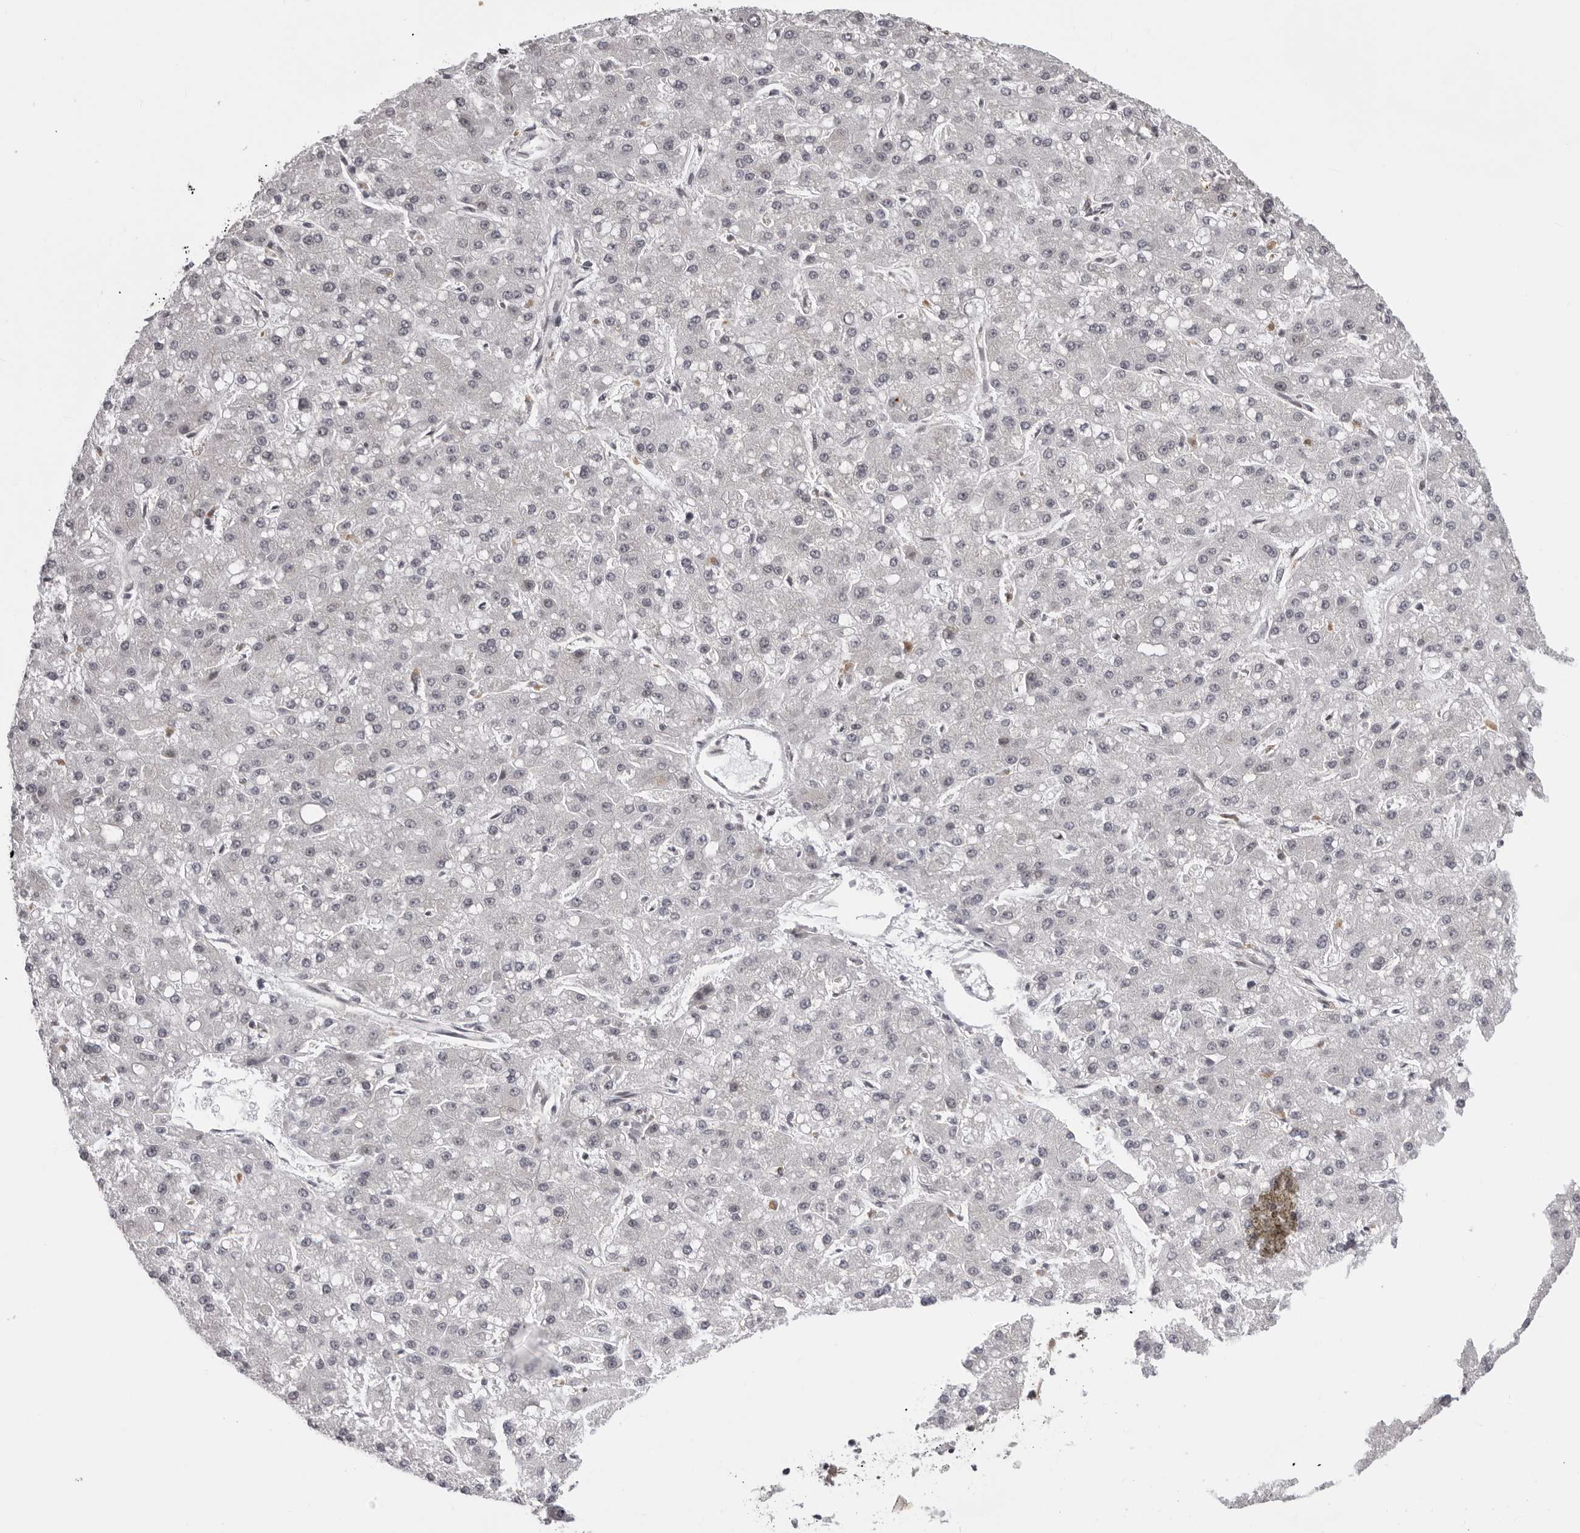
{"staining": {"intensity": "negative", "quantity": "none", "location": "none"}, "tissue": "liver cancer", "cell_type": "Tumor cells", "image_type": "cancer", "snomed": [{"axis": "morphology", "description": "Carcinoma, Hepatocellular, NOS"}, {"axis": "topography", "description": "Liver"}], "caption": "The image displays no significant expression in tumor cells of hepatocellular carcinoma (liver). The staining is performed using DAB (3,3'-diaminobenzidine) brown chromogen with nuclei counter-stained in using hematoxylin.", "gene": "CASP7", "patient": {"sex": "male", "age": 67}}